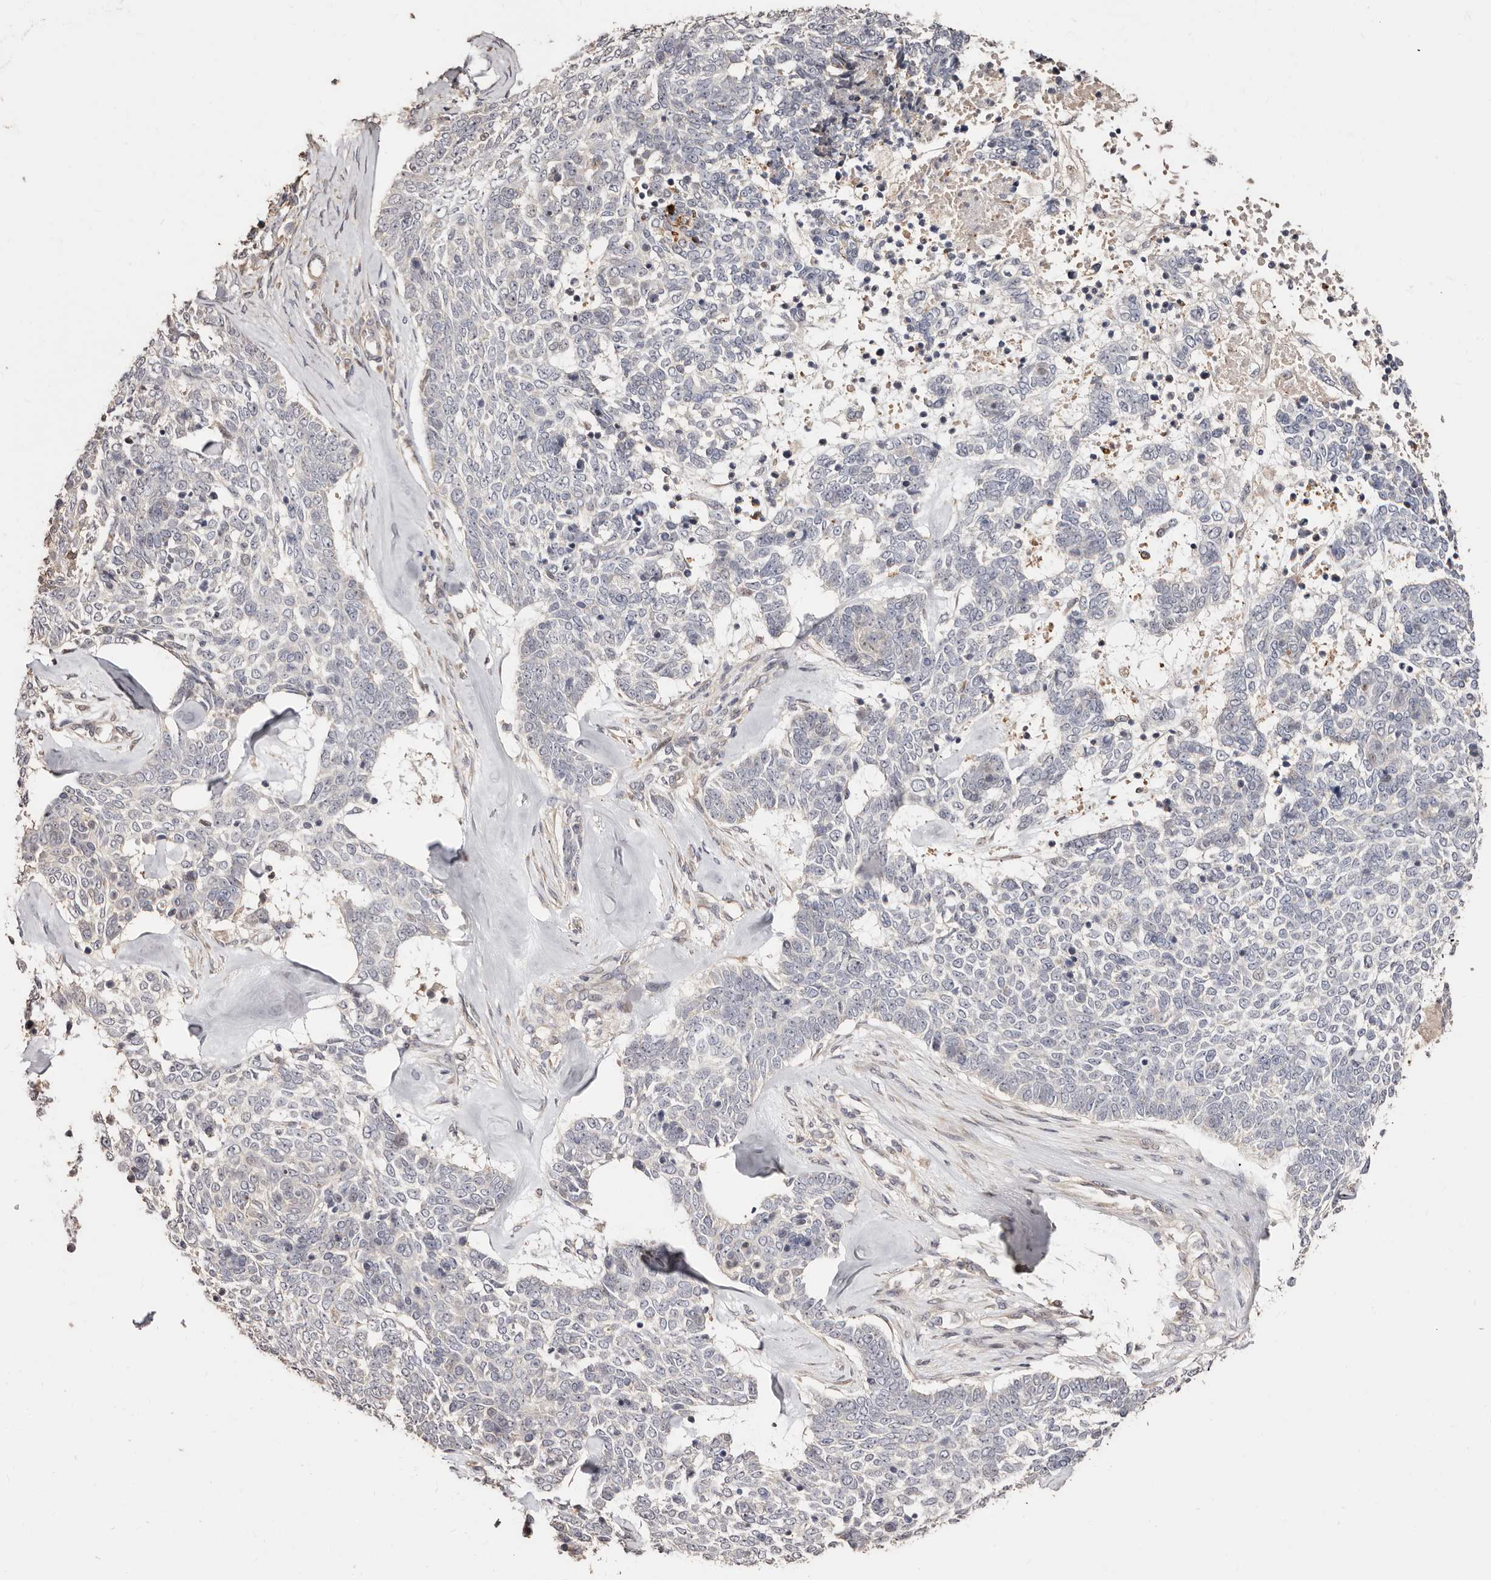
{"staining": {"intensity": "negative", "quantity": "none", "location": "none"}, "tissue": "skin cancer", "cell_type": "Tumor cells", "image_type": "cancer", "snomed": [{"axis": "morphology", "description": "Basal cell carcinoma"}, {"axis": "topography", "description": "Skin"}], "caption": "Immunohistochemistry (IHC) of skin basal cell carcinoma displays no staining in tumor cells.", "gene": "APOL6", "patient": {"sex": "female", "age": 81}}